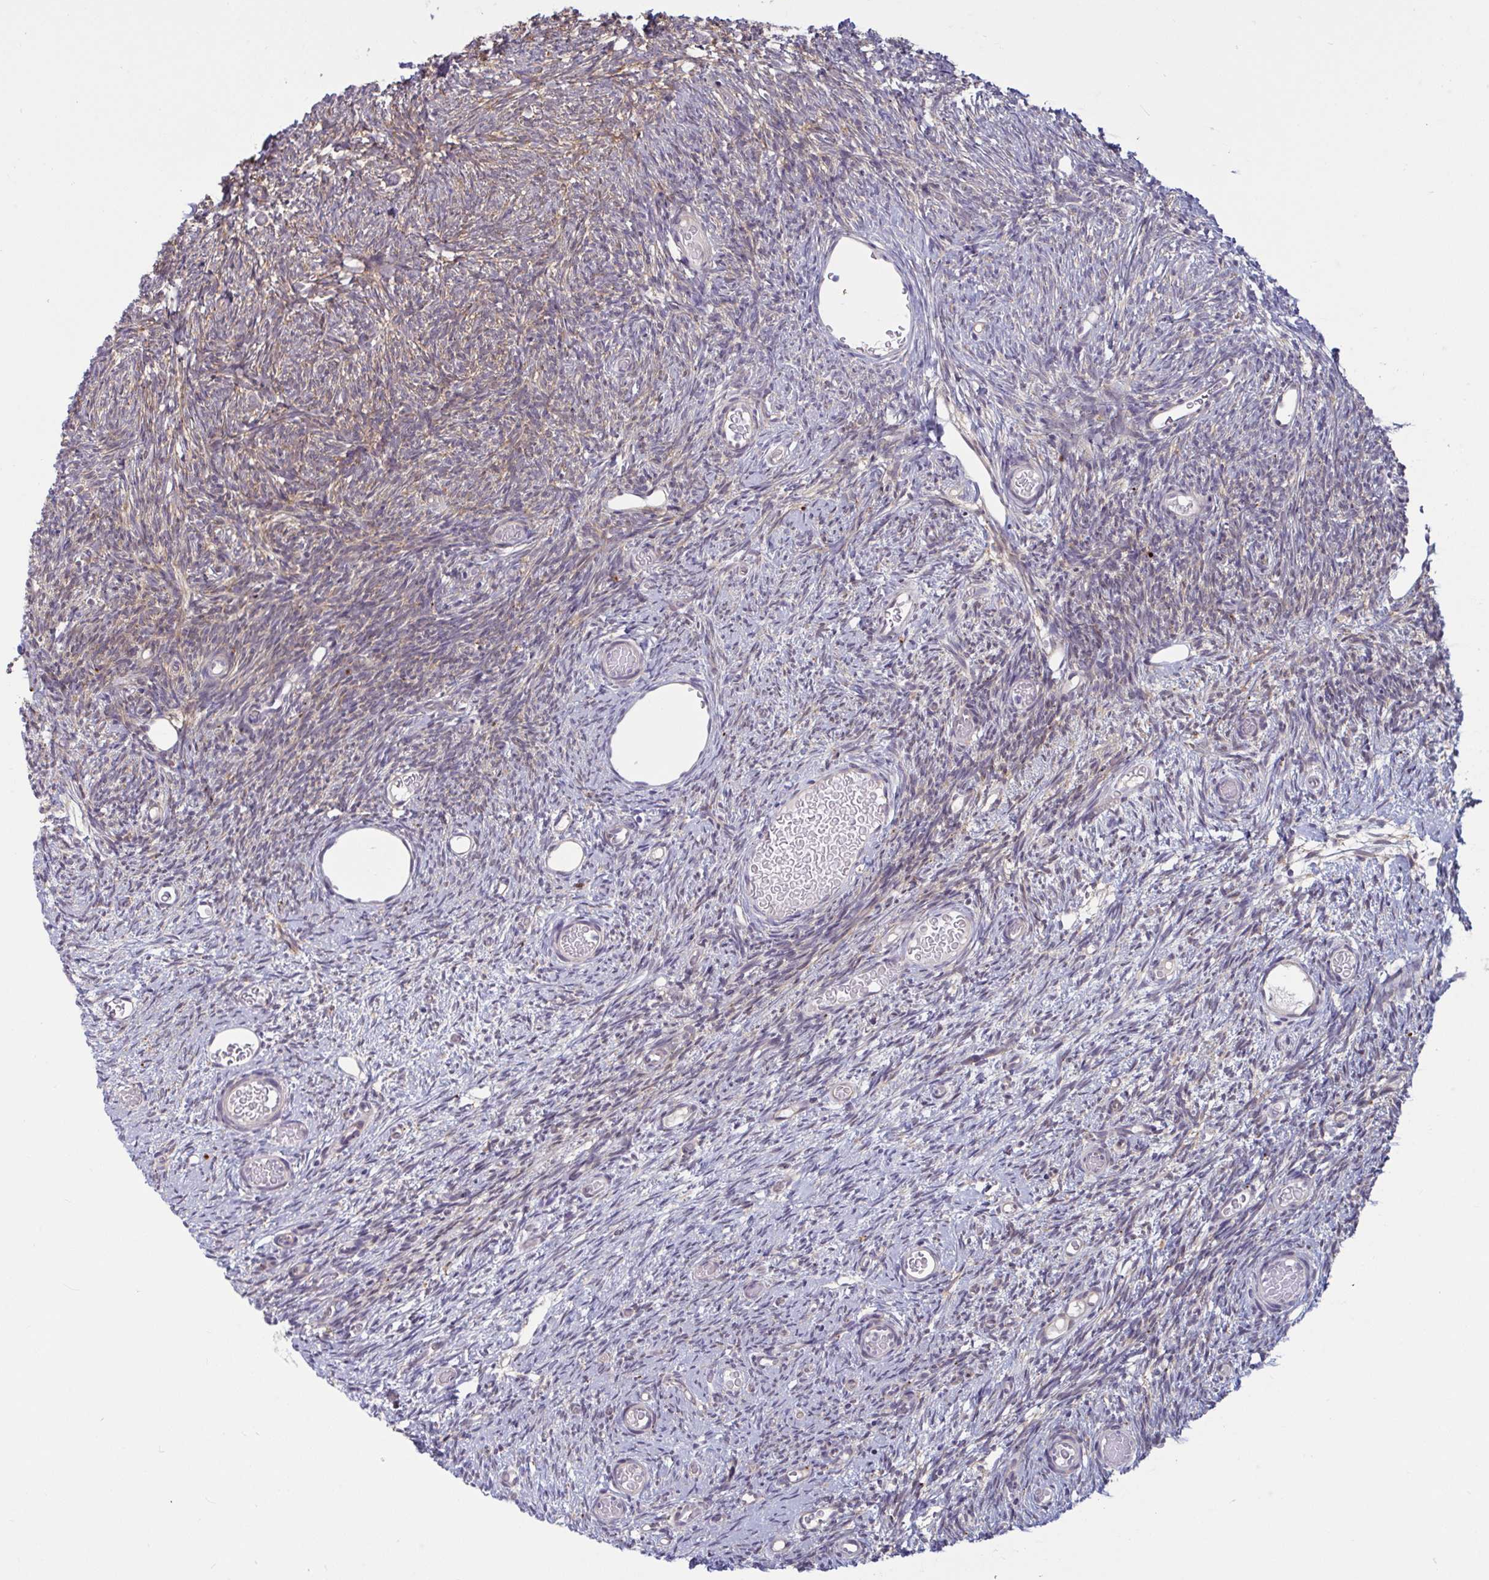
{"staining": {"intensity": "weak", "quantity": "<25%", "location": "cytoplasmic/membranous"}, "tissue": "ovary", "cell_type": "Ovarian stroma cells", "image_type": "normal", "snomed": [{"axis": "morphology", "description": "Normal tissue, NOS"}, {"axis": "topography", "description": "Ovary"}], "caption": "Immunohistochemistry (IHC) image of unremarkable ovary: ovary stained with DAB shows no significant protein staining in ovarian stroma cells.", "gene": "TBC1D4", "patient": {"sex": "female", "age": 39}}